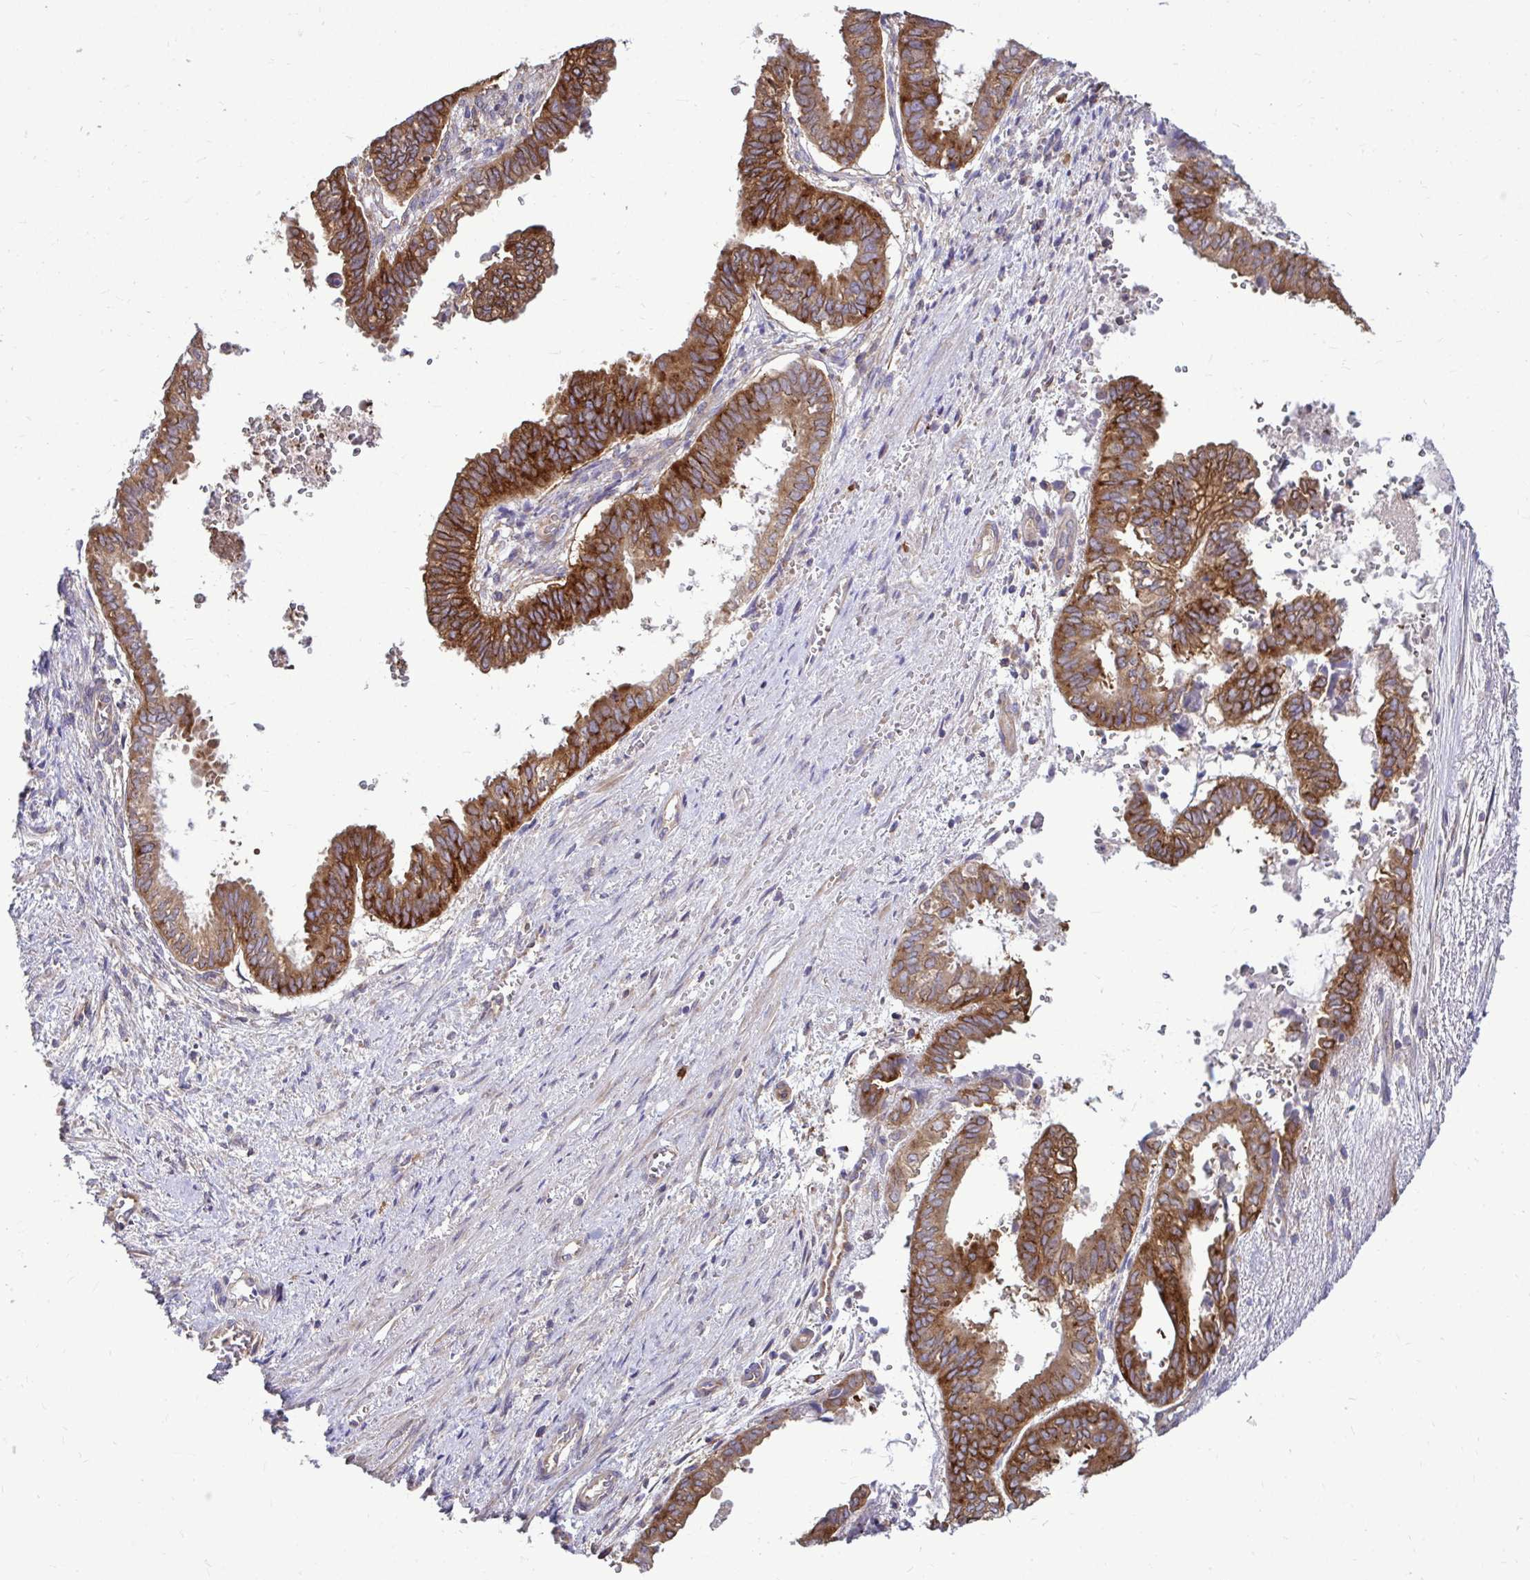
{"staining": {"intensity": "strong", "quantity": ">75%", "location": "cytoplasmic/membranous"}, "tissue": "ovarian cancer", "cell_type": "Tumor cells", "image_type": "cancer", "snomed": [{"axis": "morphology", "description": "Carcinoma, endometroid"}, {"axis": "topography", "description": "Ovary"}], "caption": "Human endometroid carcinoma (ovarian) stained for a protein (brown) exhibits strong cytoplasmic/membranous positive staining in approximately >75% of tumor cells.", "gene": "FMR1", "patient": {"sex": "female", "age": 64}}